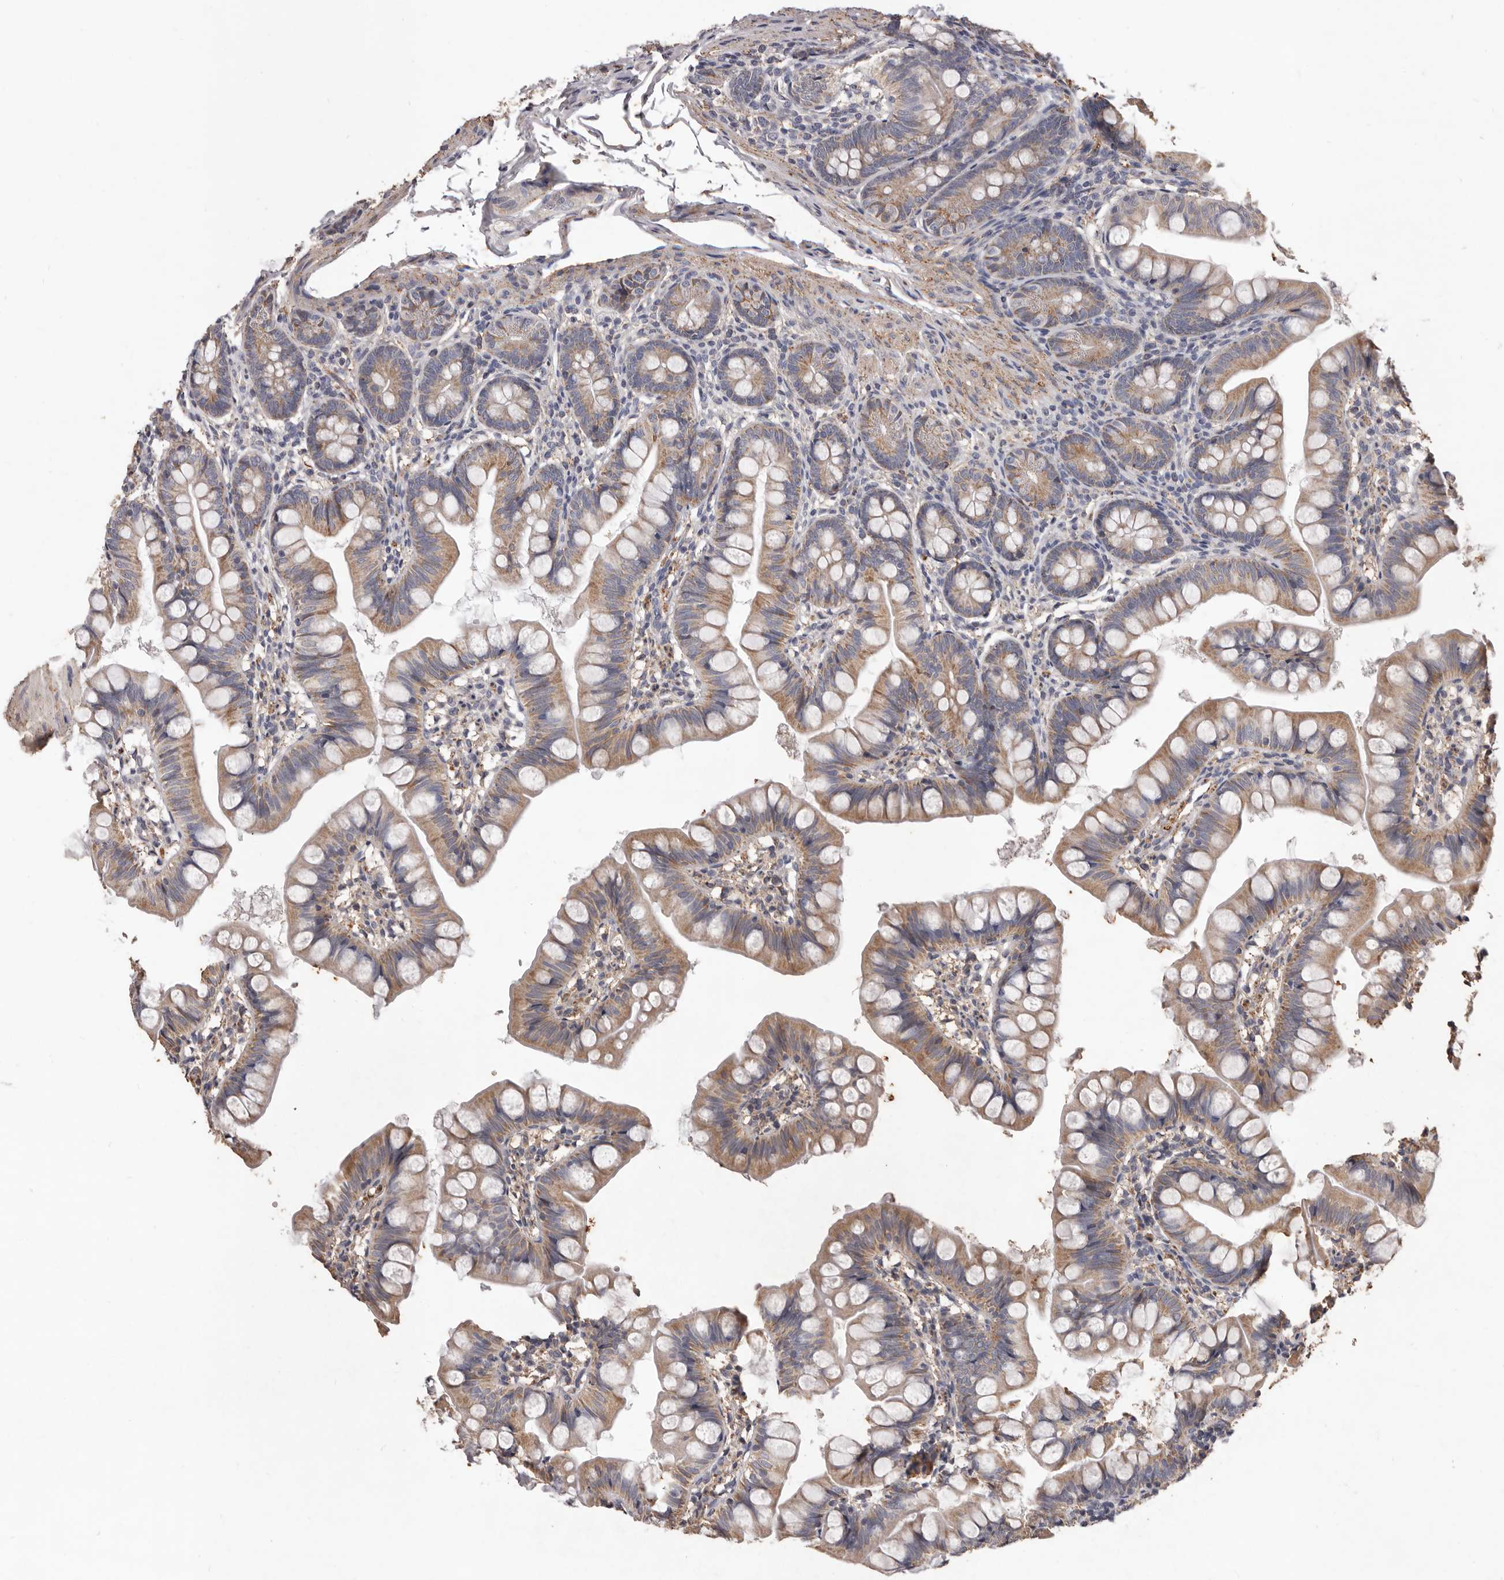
{"staining": {"intensity": "moderate", "quantity": ">75%", "location": "cytoplasmic/membranous"}, "tissue": "small intestine", "cell_type": "Glandular cells", "image_type": "normal", "snomed": [{"axis": "morphology", "description": "Normal tissue, NOS"}, {"axis": "topography", "description": "Small intestine"}], "caption": "This image demonstrates immunohistochemistry staining of benign small intestine, with medium moderate cytoplasmic/membranous positivity in approximately >75% of glandular cells.", "gene": "CXCL14", "patient": {"sex": "male", "age": 7}}